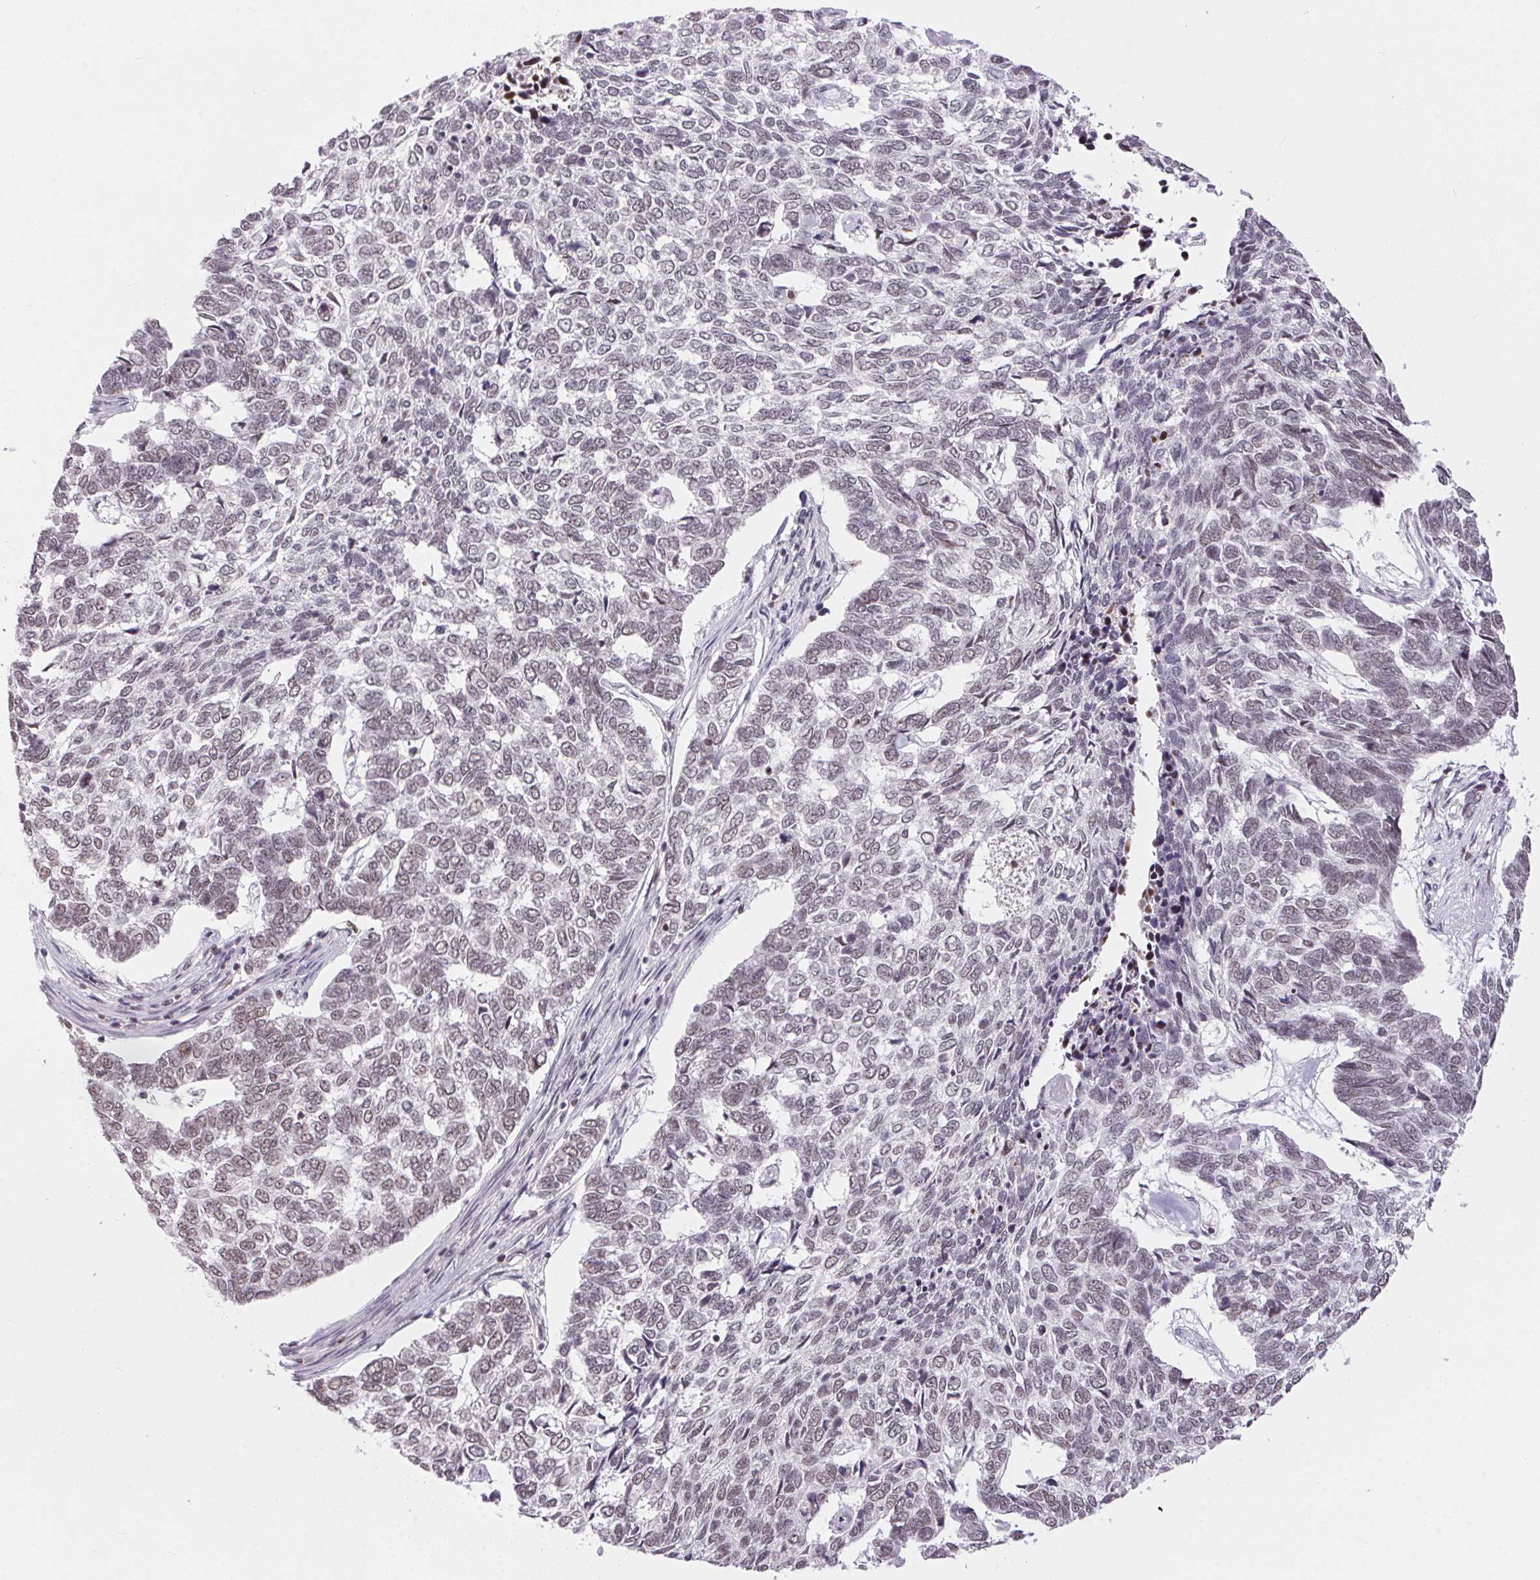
{"staining": {"intensity": "weak", "quantity": "<25%", "location": "nuclear"}, "tissue": "skin cancer", "cell_type": "Tumor cells", "image_type": "cancer", "snomed": [{"axis": "morphology", "description": "Basal cell carcinoma"}, {"axis": "topography", "description": "Skin"}], "caption": "IHC of skin basal cell carcinoma reveals no staining in tumor cells. The staining is performed using DAB (3,3'-diaminobenzidine) brown chromogen with nuclei counter-stained in using hematoxylin.", "gene": "NFE2L1", "patient": {"sex": "female", "age": 65}}